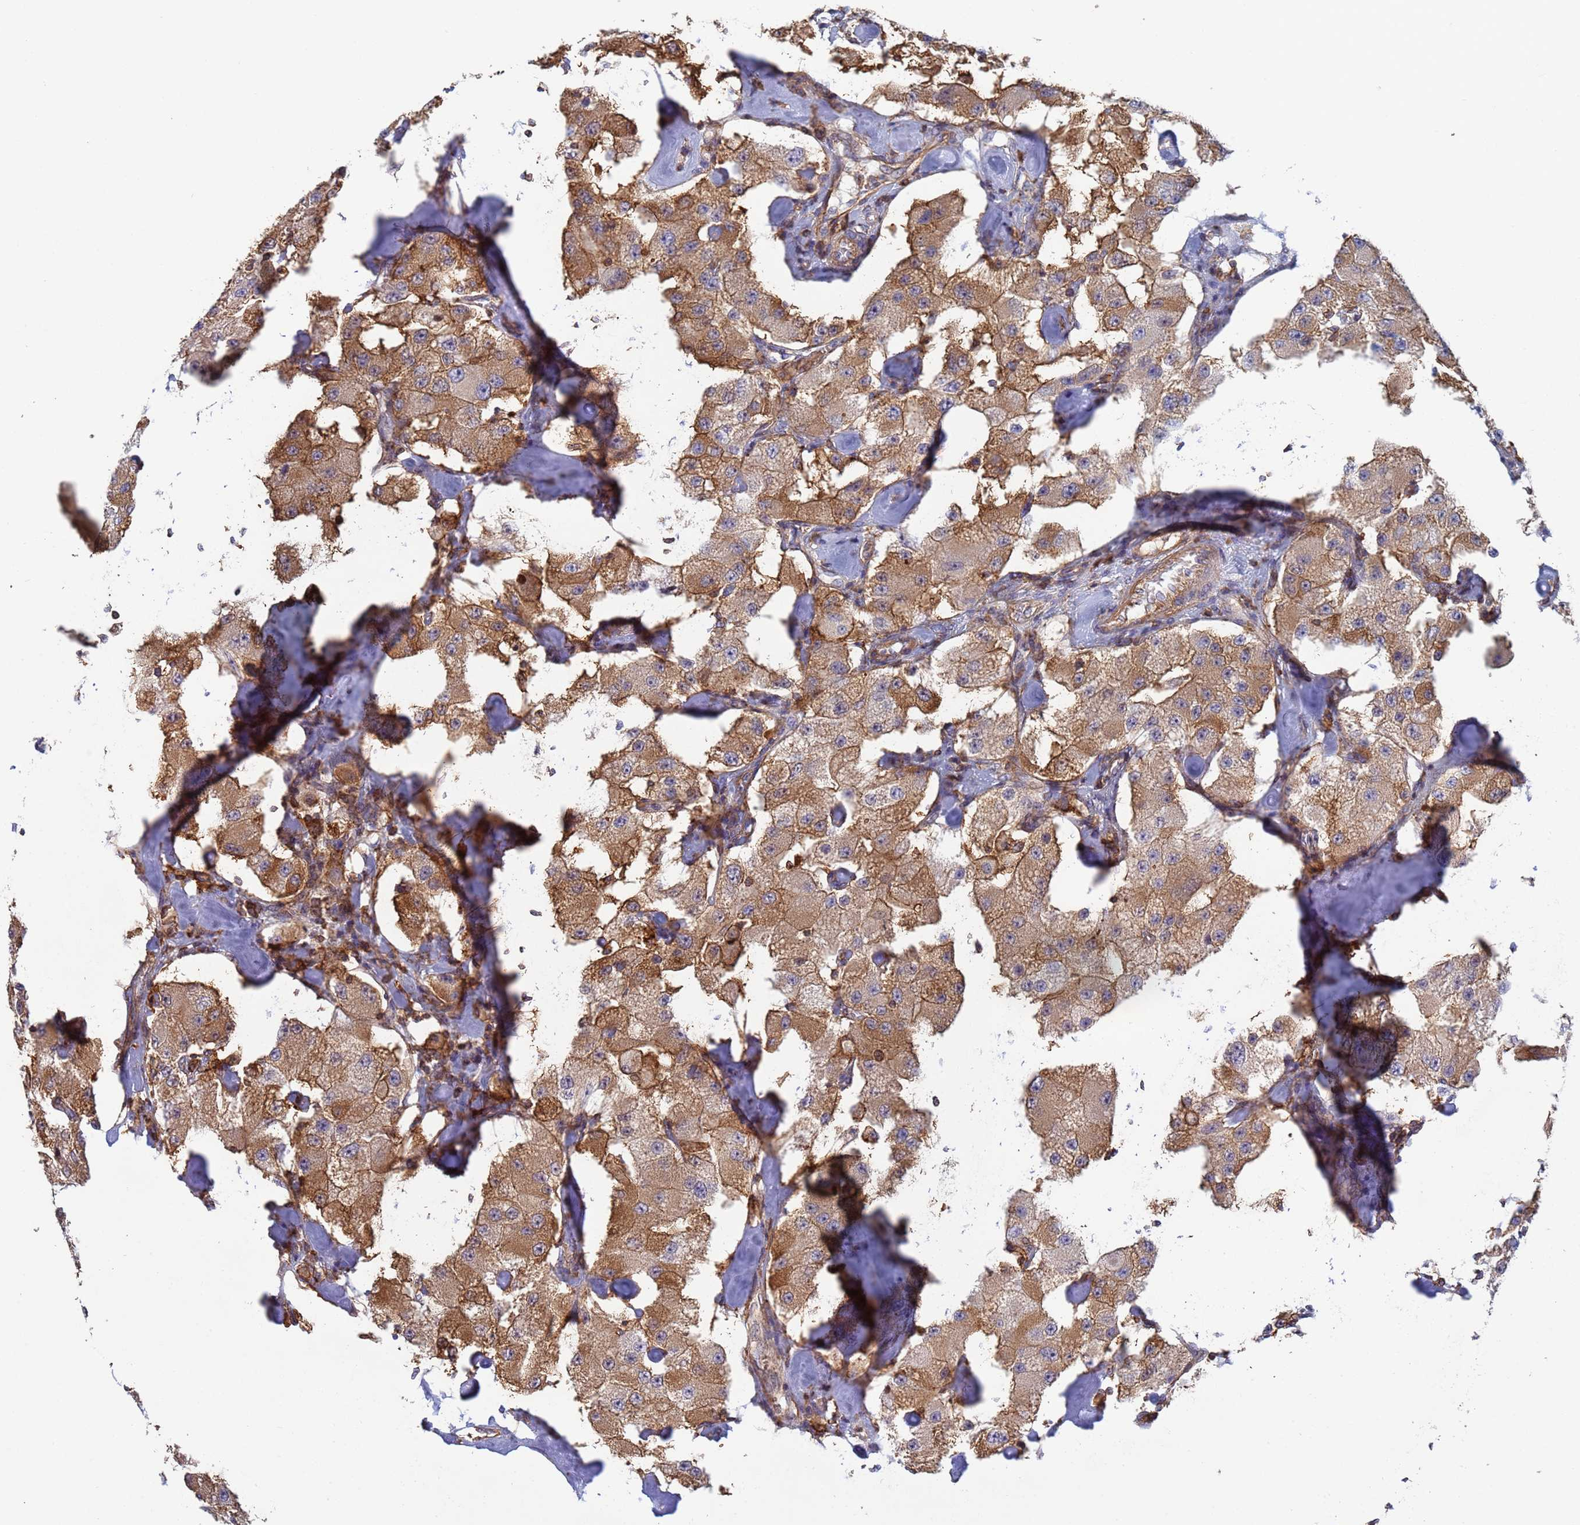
{"staining": {"intensity": "moderate", "quantity": ">75%", "location": "cytoplasmic/membranous"}, "tissue": "carcinoid", "cell_type": "Tumor cells", "image_type": "cancer", "snomed": [{"axis": "morphology", "description": "Carcinoid, malignant, NOS"}, {"axis": "topography", "description": "Pancreas"}], "caption": "A high-resolution histopathology image shows IHC staining of carcinoid (malignant), which exhibits moderate cytoplasmic/membranous staining in about >75% of tumor cells. (DAB (3,3'-diaminobenzidine) IHC, brown staining for protein, blue staining for nuclei).", "gene": "ZNG1B", "patient": {"sex": "male", "age": 41}}